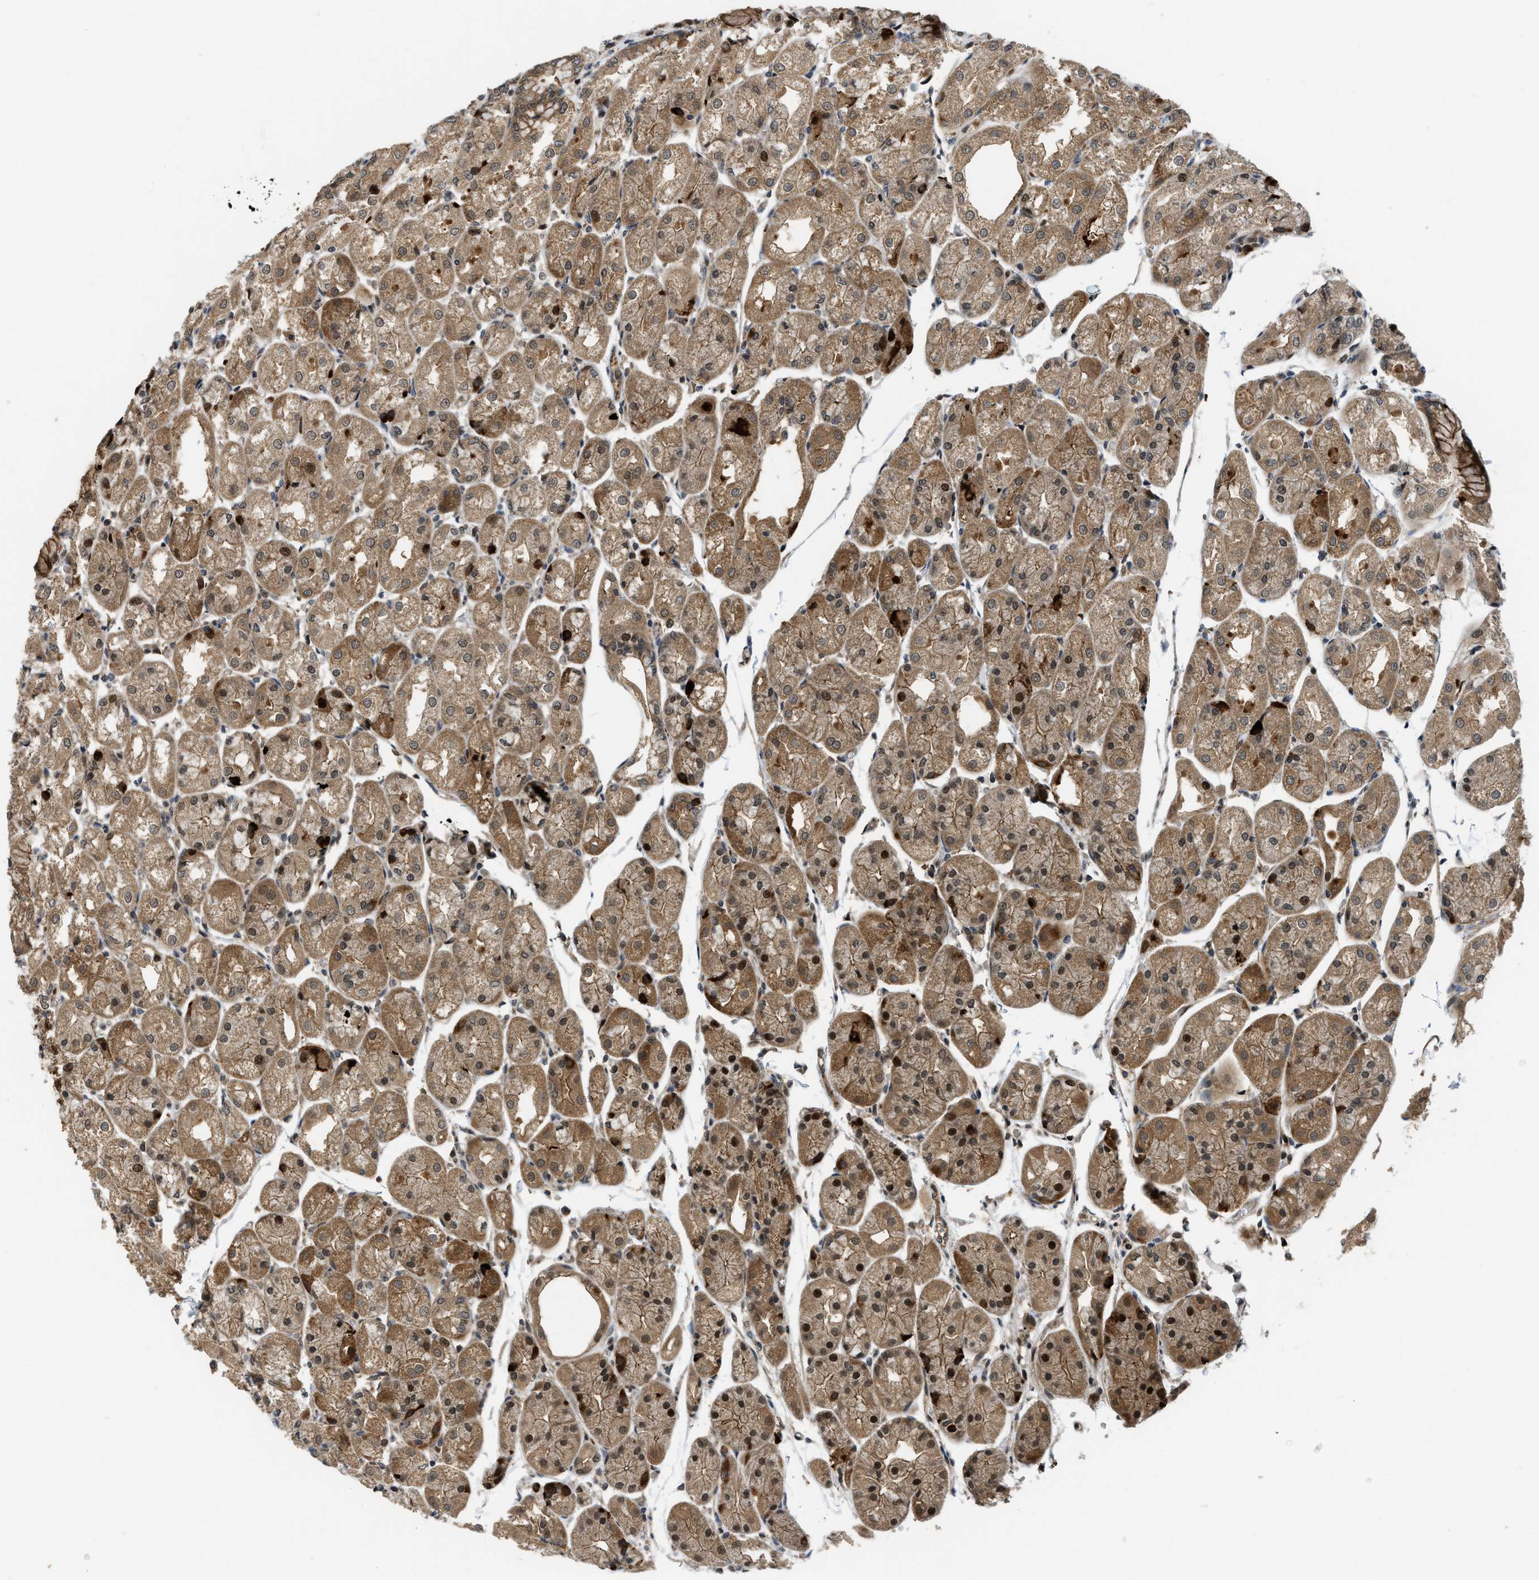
{"staining": {"intensity": "strong", "quantity": ">75%", "location": "cytoplasmic/membranous,nuclear"}, "tissue": "stomach", "cell_type": "Glandular cells", "image_type": "normal", "snomed": [{"axis": "morphology", "description": "Normal tissue, NOS"}, {"axis": "topography", "description": "Stomach, upper"}], "caption": "Protein staining of unremarkable stomach exhibits strong cytoplasmic/membranous,nuclear expression in about >75% of glandular cells. (Brightfield microscopy of DAB IHC at high magnification).", "gene": "DNAJC28", "patient": {"sex": "male", "age": 72}}